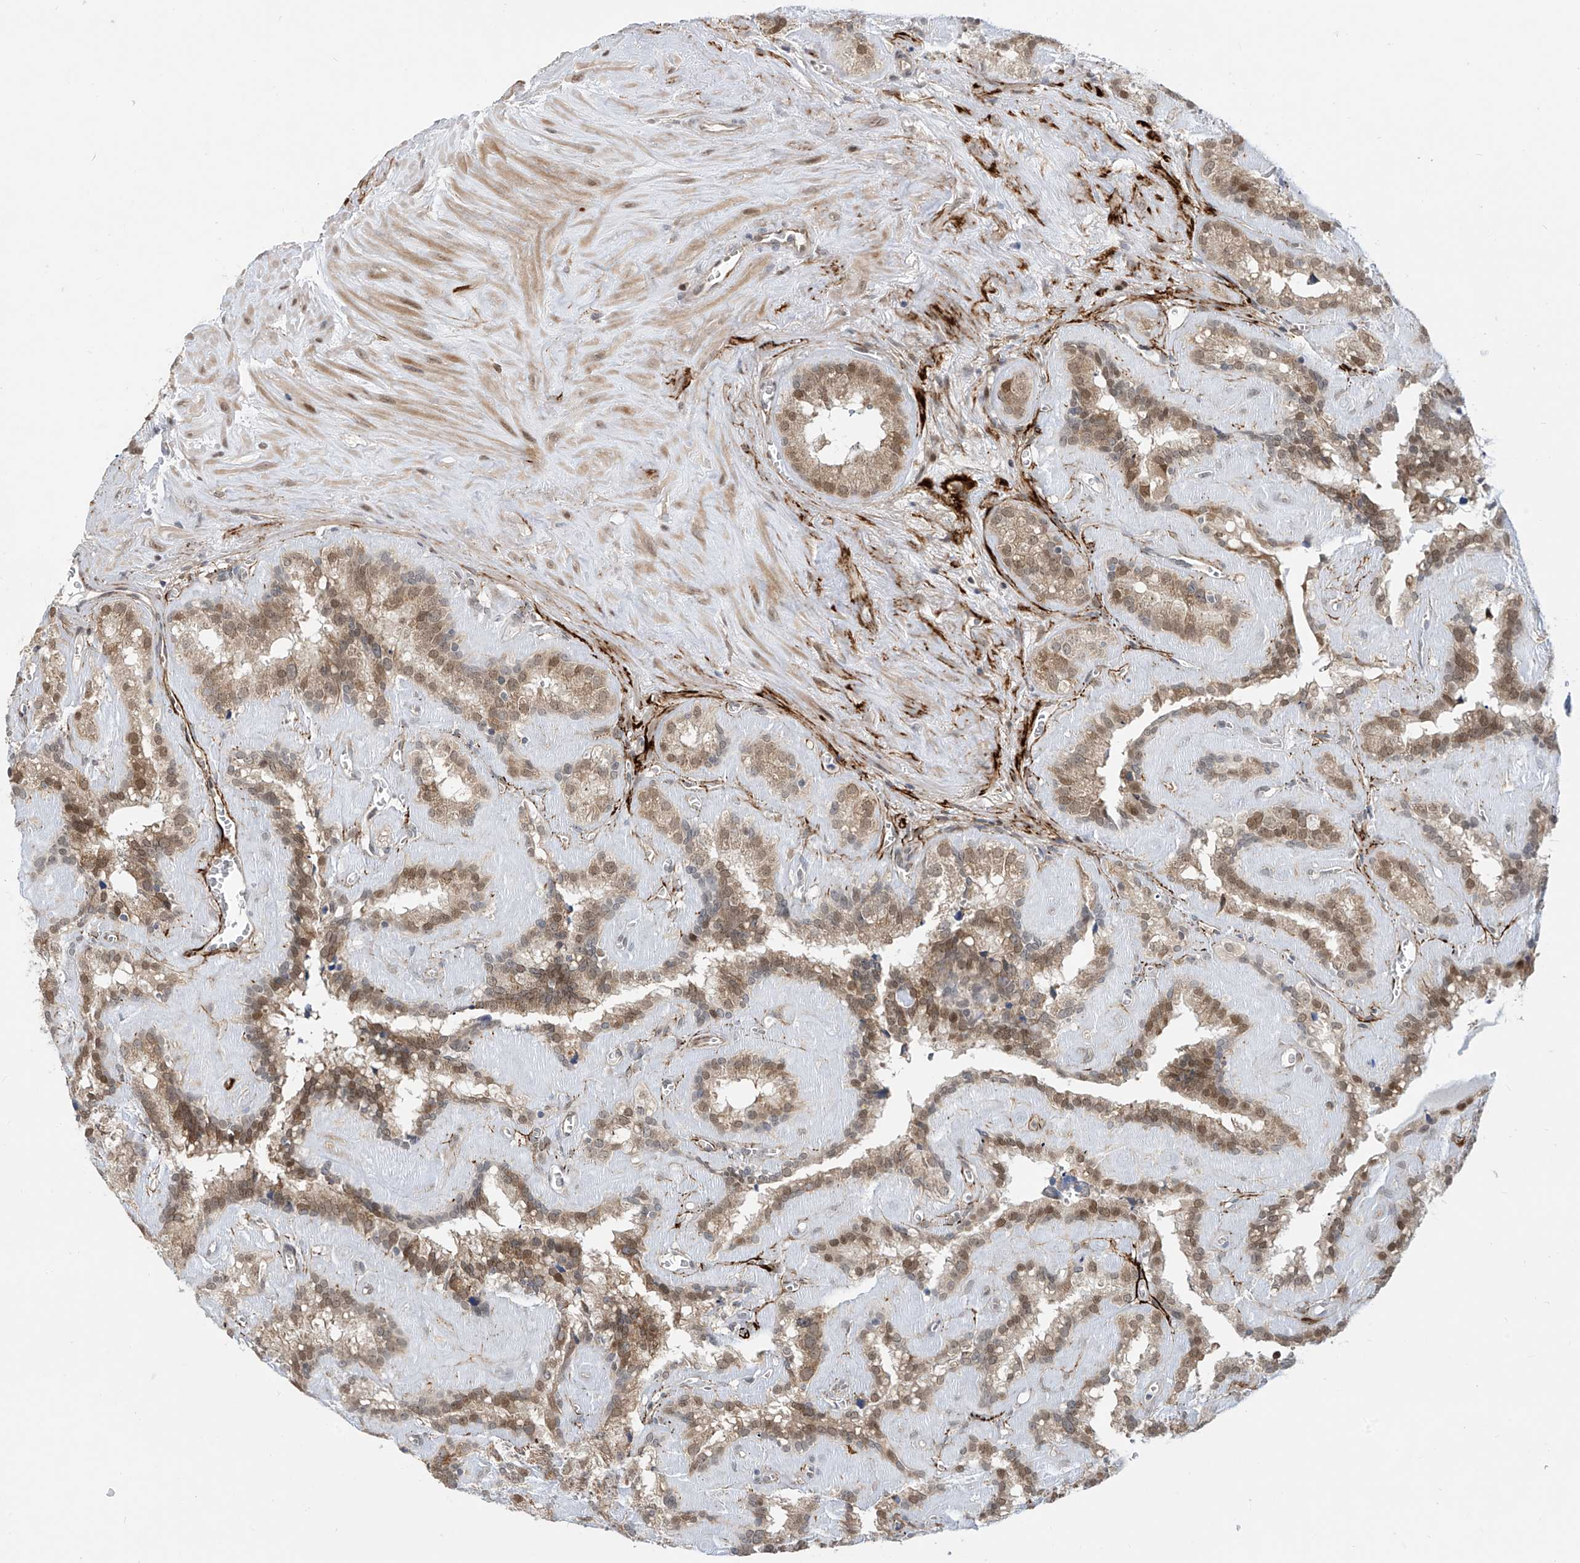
{"staining": {"intensity": "moderate", "quantity": ">75%", "location": "nuclear"}, "tissue": "seminal vesicle", "cell_type": "Glandular cells", "image_type": "normal", "snomed": [{"axis": "morphology", "description": "Normal tissue, NOS"}, {"axis": "topography", "description": "Prostate"}, {"axis": "topography", "description": "Seminal veicle"}], "caption": "Glandular cells exhibit medium levels of moderate nuclear positivity in approximately >75% of cells in normal seminal vesicle.", "gene": "LAGE3", "patient": {"sex": "male", "age": 59}}